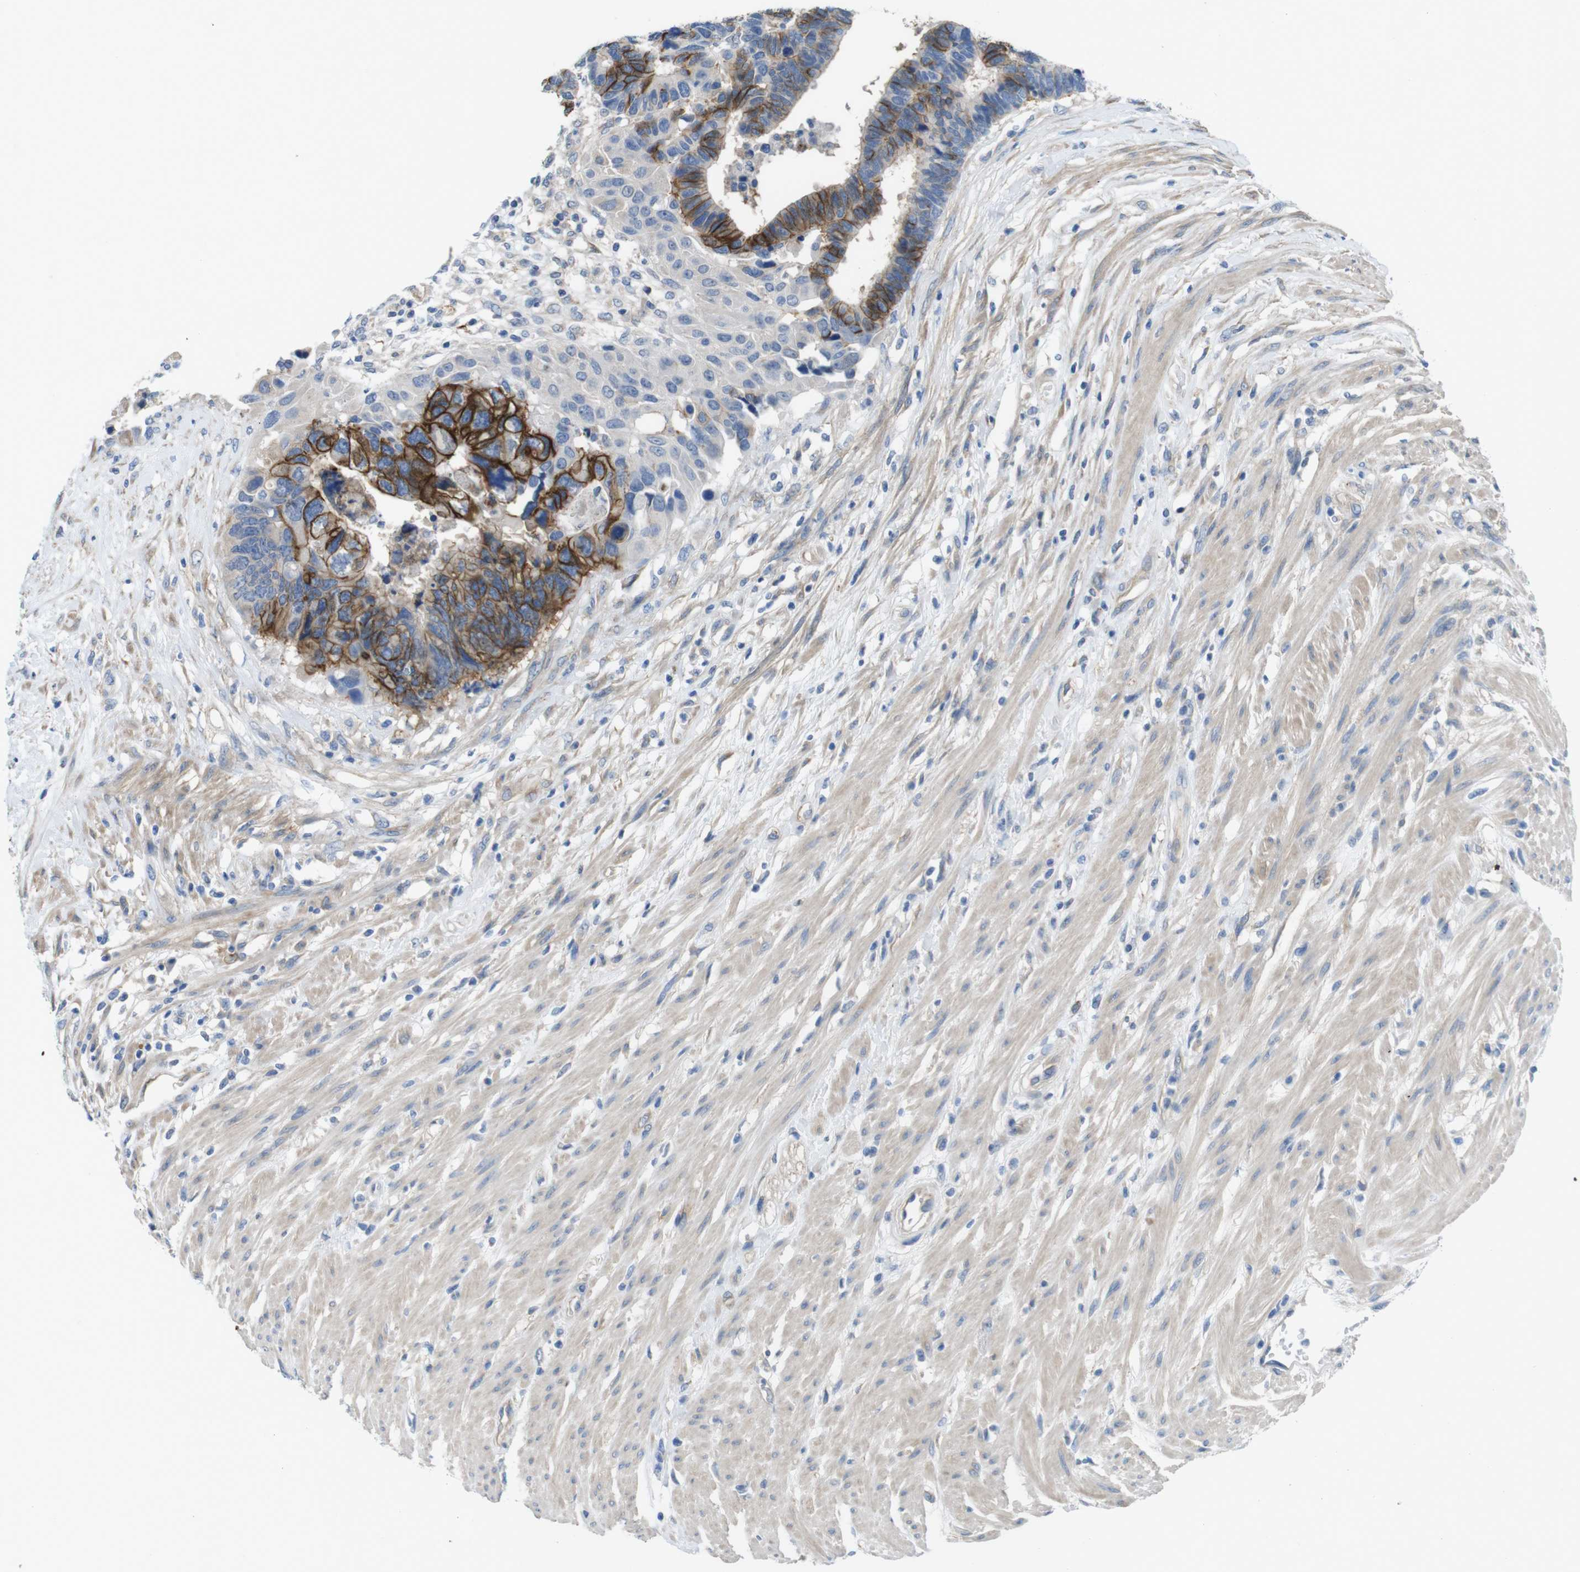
{"staining": {"intensity": "moderate", "quantity": "25%-75%", "location": "cytoplasmic/membranous"}, "tissue": "colorectal cancer", "cell_type": "Tumor cells", "image_type": "cancer", "snomed": [{"axis": "morphology", "description": "Adenocarcinoma, NOS"}, {"axis": "topography", "description": "Rectum"}], "caption": "This histopathology image shows immunohistochemistry staining of human colorectal cancer, with medium moderate cytoplasmic/membranous expression in approximately 25%-75% of tumor cells.", "gene": "CDH8", "patient": {"sex": "male", "age": 51}}